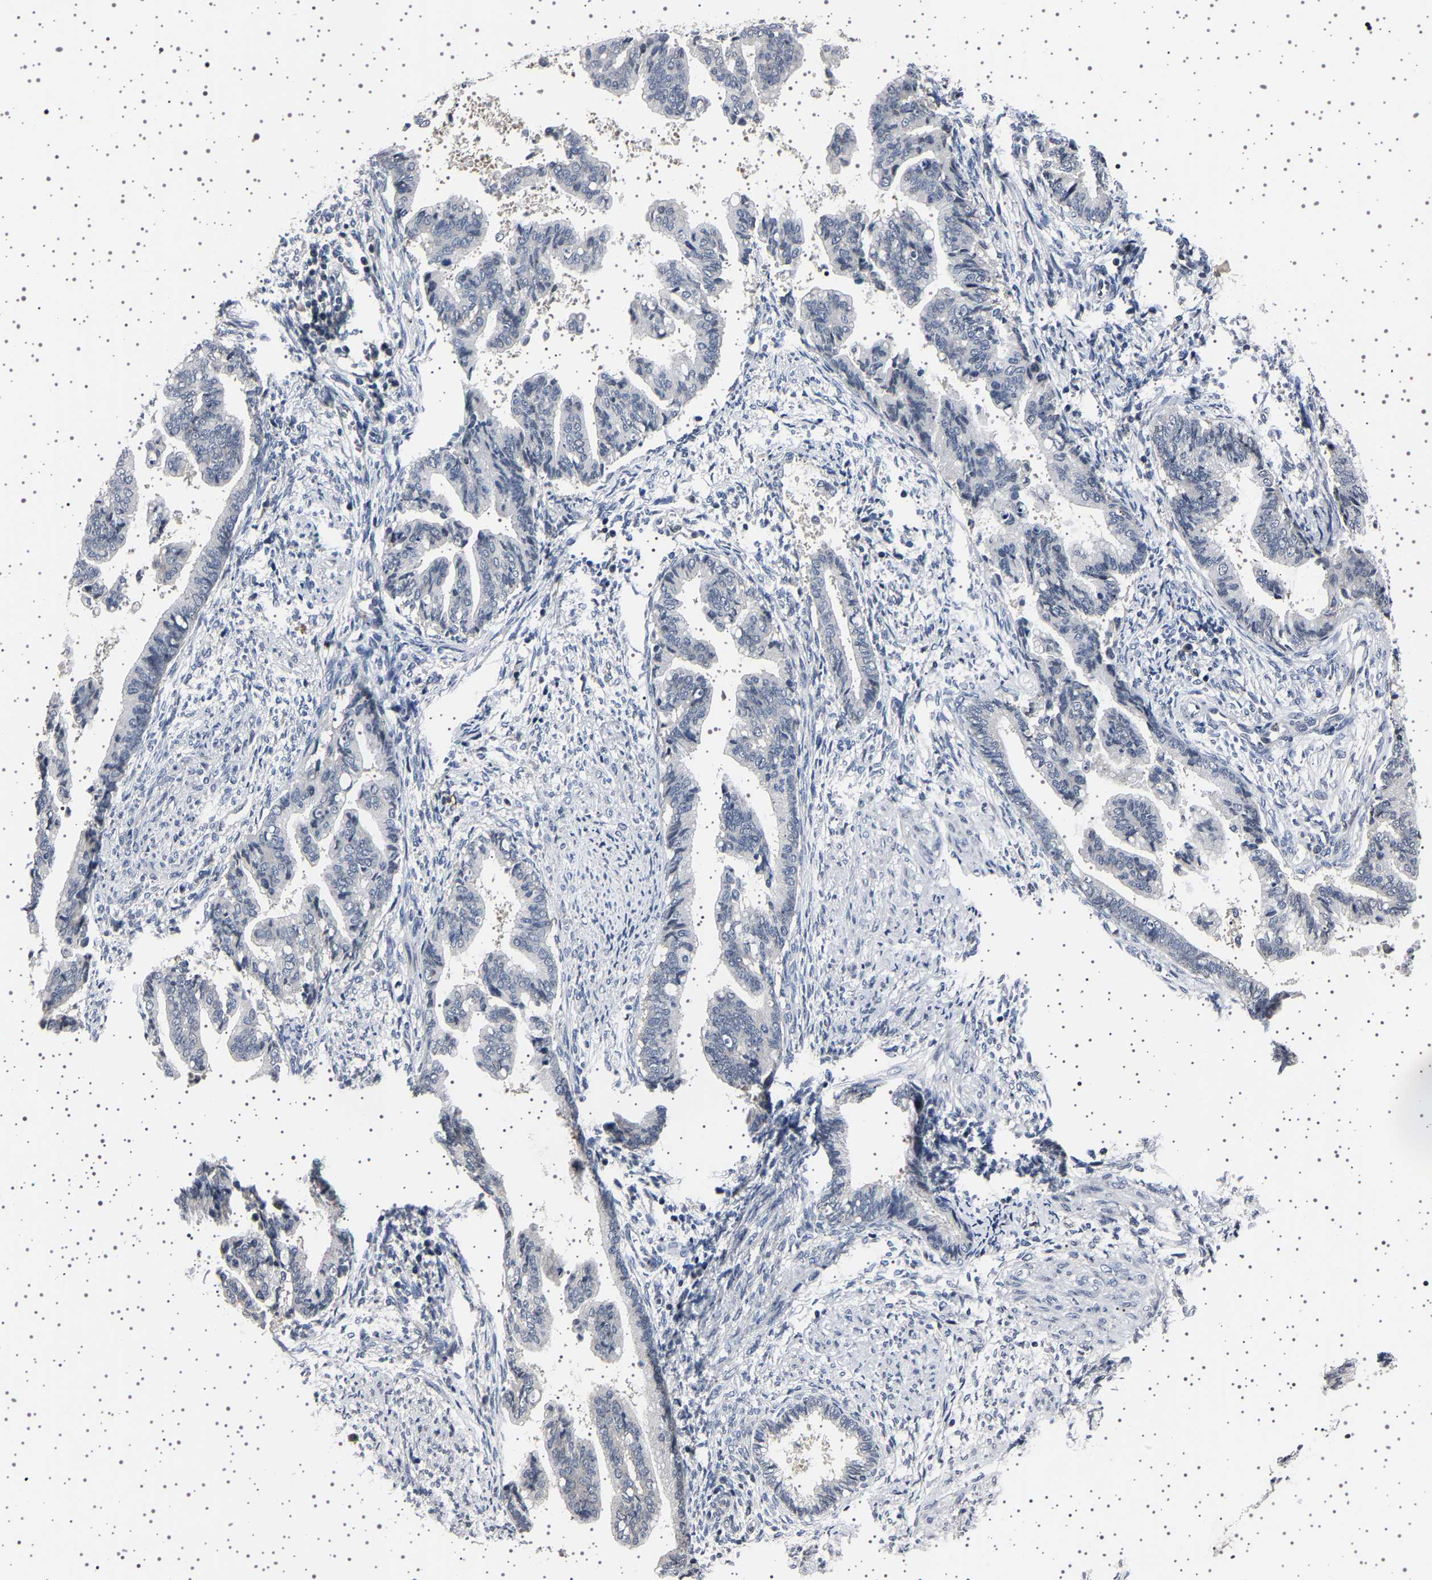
{"staining": {"intensity": "negative", "quantity": "none", "location": "none"}, "tissue": "cervical cancer", "cell_type": "Tumor cells", "image_type": "cancer", "snomed": [{"axis": "morphology", "description": "Adenocarcinoma, NOS"}, {"axis": "topography", "description": "Cervix"}], "caption": "Immunohistochemistry of cervical cancer (adenocarcinoma) shows no expression in tumor cells. (DAB (3,3'-diaminobenzidine) IHC visualized using brightfield microscopy, high magnification).", "gene": "IL10RB", "patient": {"sex": "female", "age": 44}}